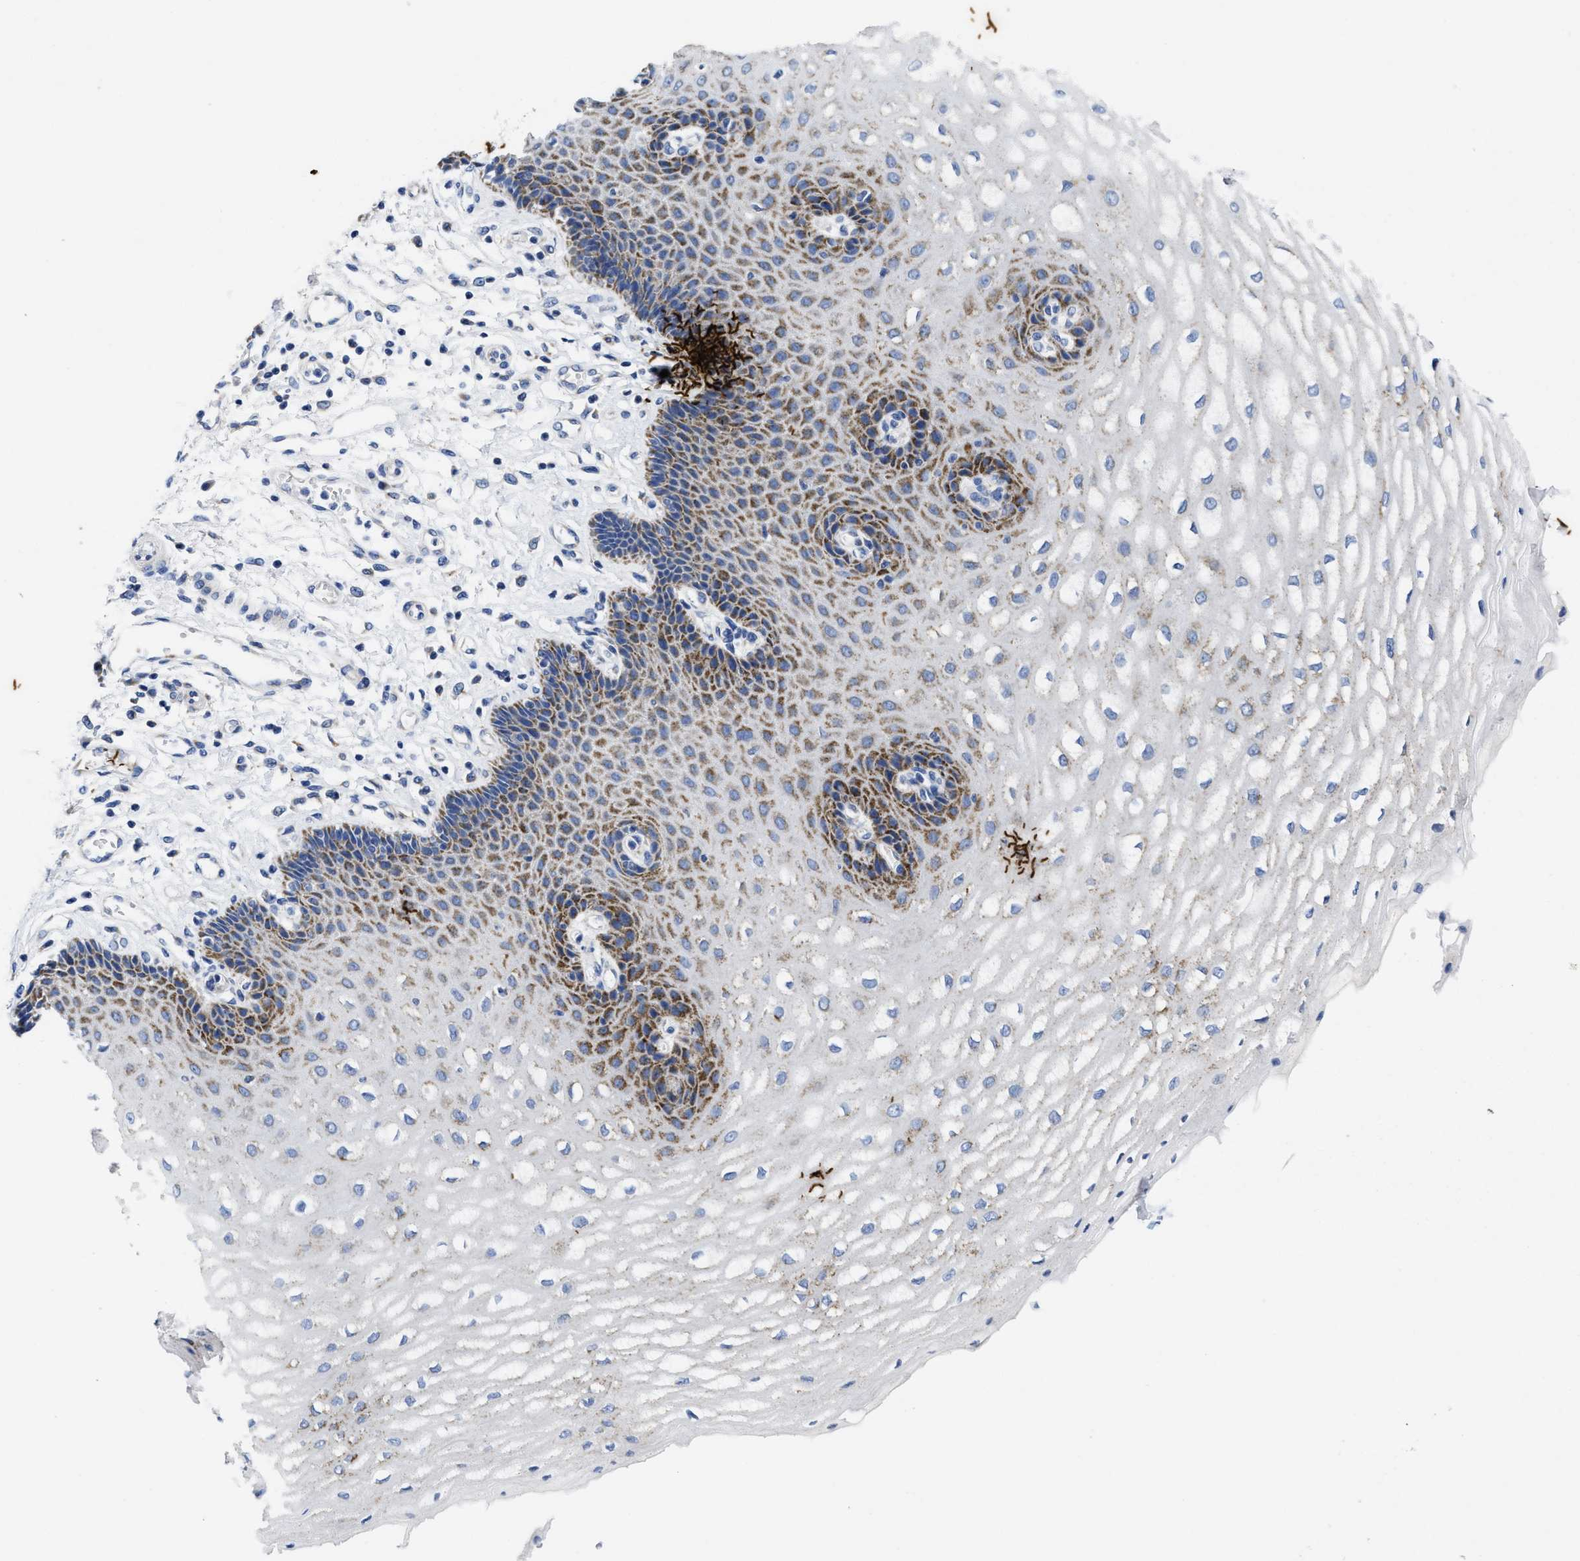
{"staining": {"intensity": "moderate", "quantity": "25%-75%", "location": "cytoplasmic/membranous"}, "tissue": "esophagus", "cell_type": "Squamous epithelial cells", "image_type": "normal", "snomed": [{"axis": "morphology", "description": "Normal tissue, NOS"}, {"axis": "topography", "description": "Esophagus"}], "caption": "High-power microscopy captured an immunohistochemistry (IHC) histopathology image of unremarkable esophagus, revealing moderate cytoplasmic/membranous staining in about 25%-75% of squamous epithelial cells. The staining was performed using DAB (3,3'-diaminobenzidine) to visualize the protein expression in brown, while the nuclei were stained in blue with hematoxylin (Magnification: 20x).", "gene": "TBRG4", "patient": {"sex": "male", "age": 54}}